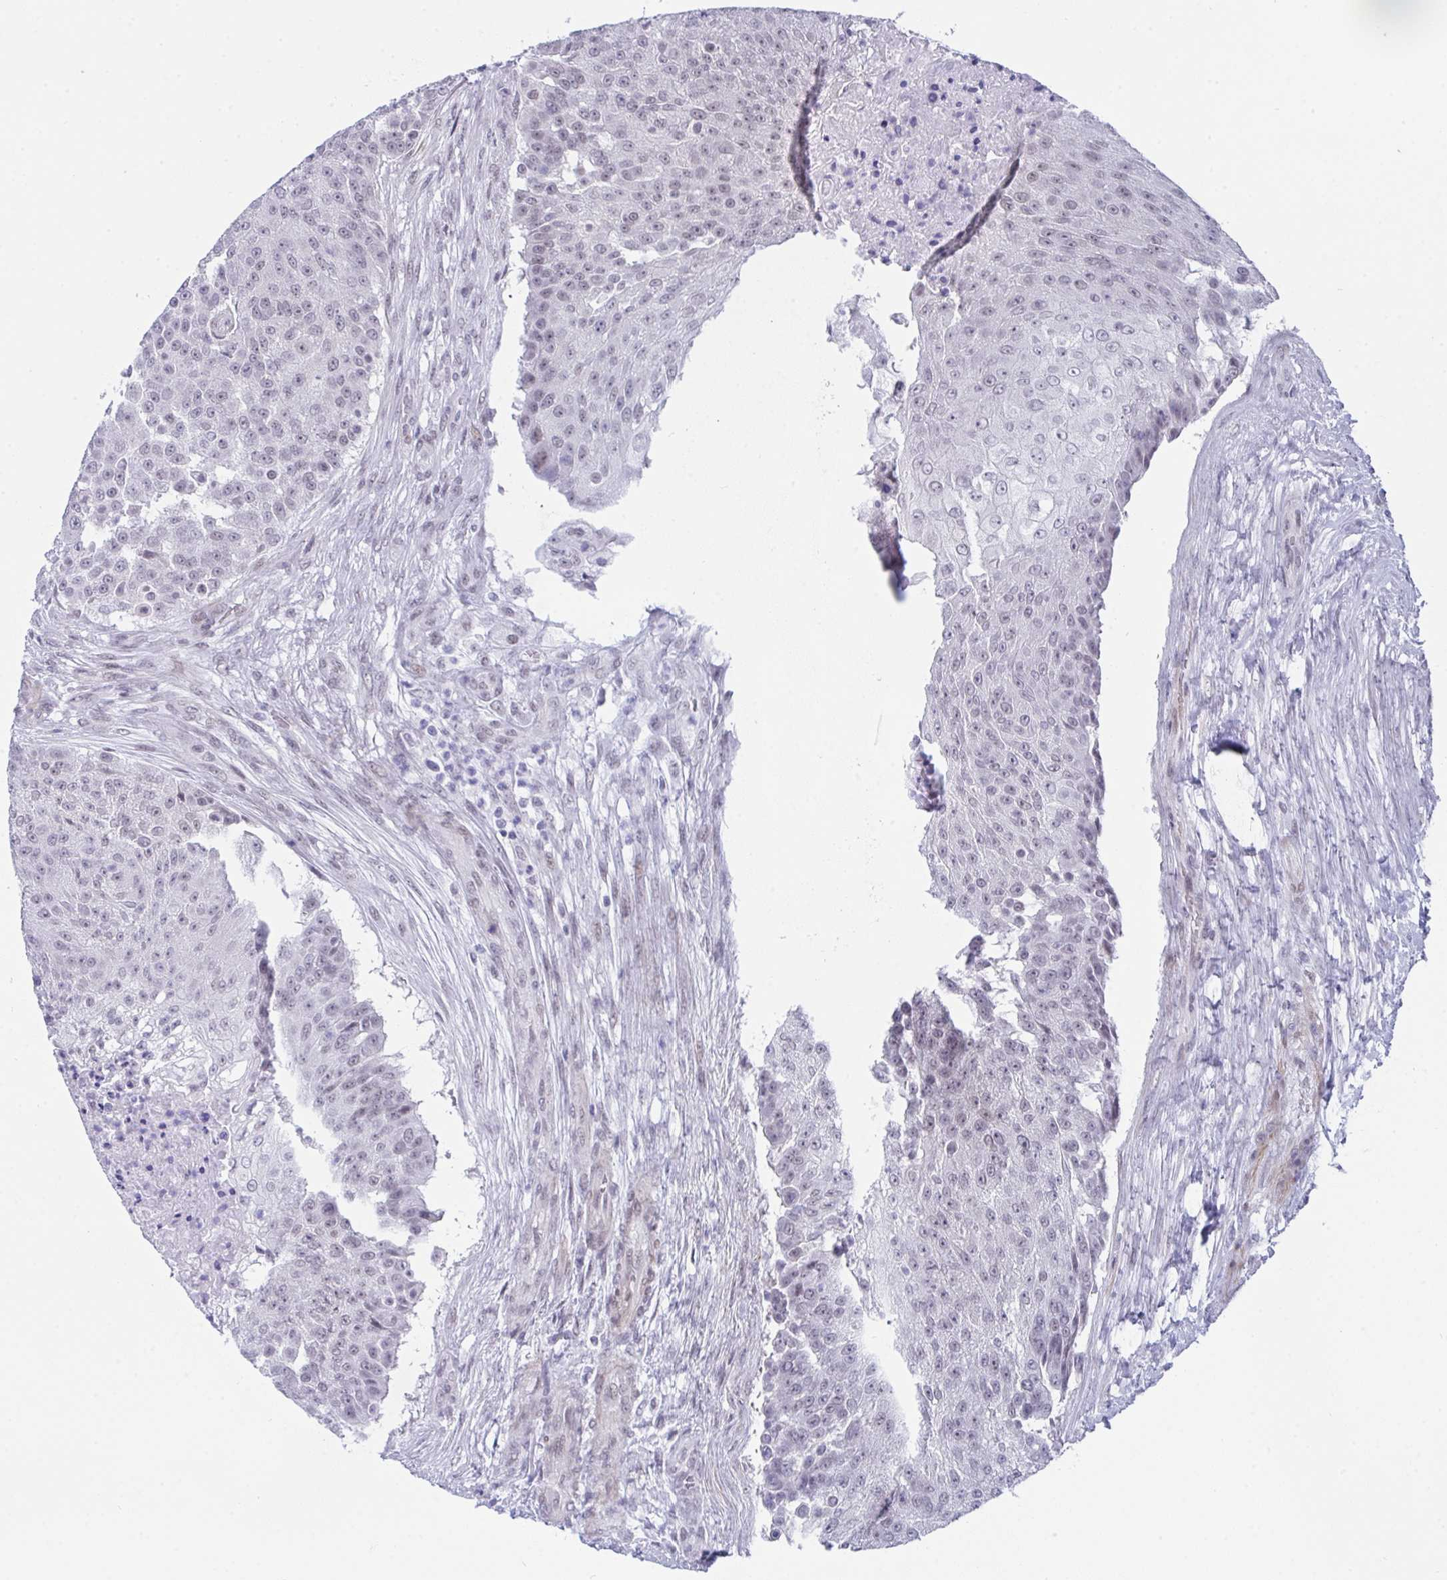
{"staining": {"intensity": "negative", "quantity": "none", "location": "none"}, "tissue": "urothelial cancer", "cell_type": "Tumor cells", "image_type": "cancer", "snomed": [{"axis": "morphology", "description": "Urothelial carcinoma, High grade"}, {"axis": "topography", "description": "Urinary bladder"}], "caption": "Histopathology image shows no protein expression in tumor cells of urothelial carcinoma (high-grade) tissue. (DAB (3,3'-diaminobenzidine) IHC visualized using brightfield microscopy, high magnification).", "gene": "FBXL22", "patient": {"sex": "female", "age": 63}}